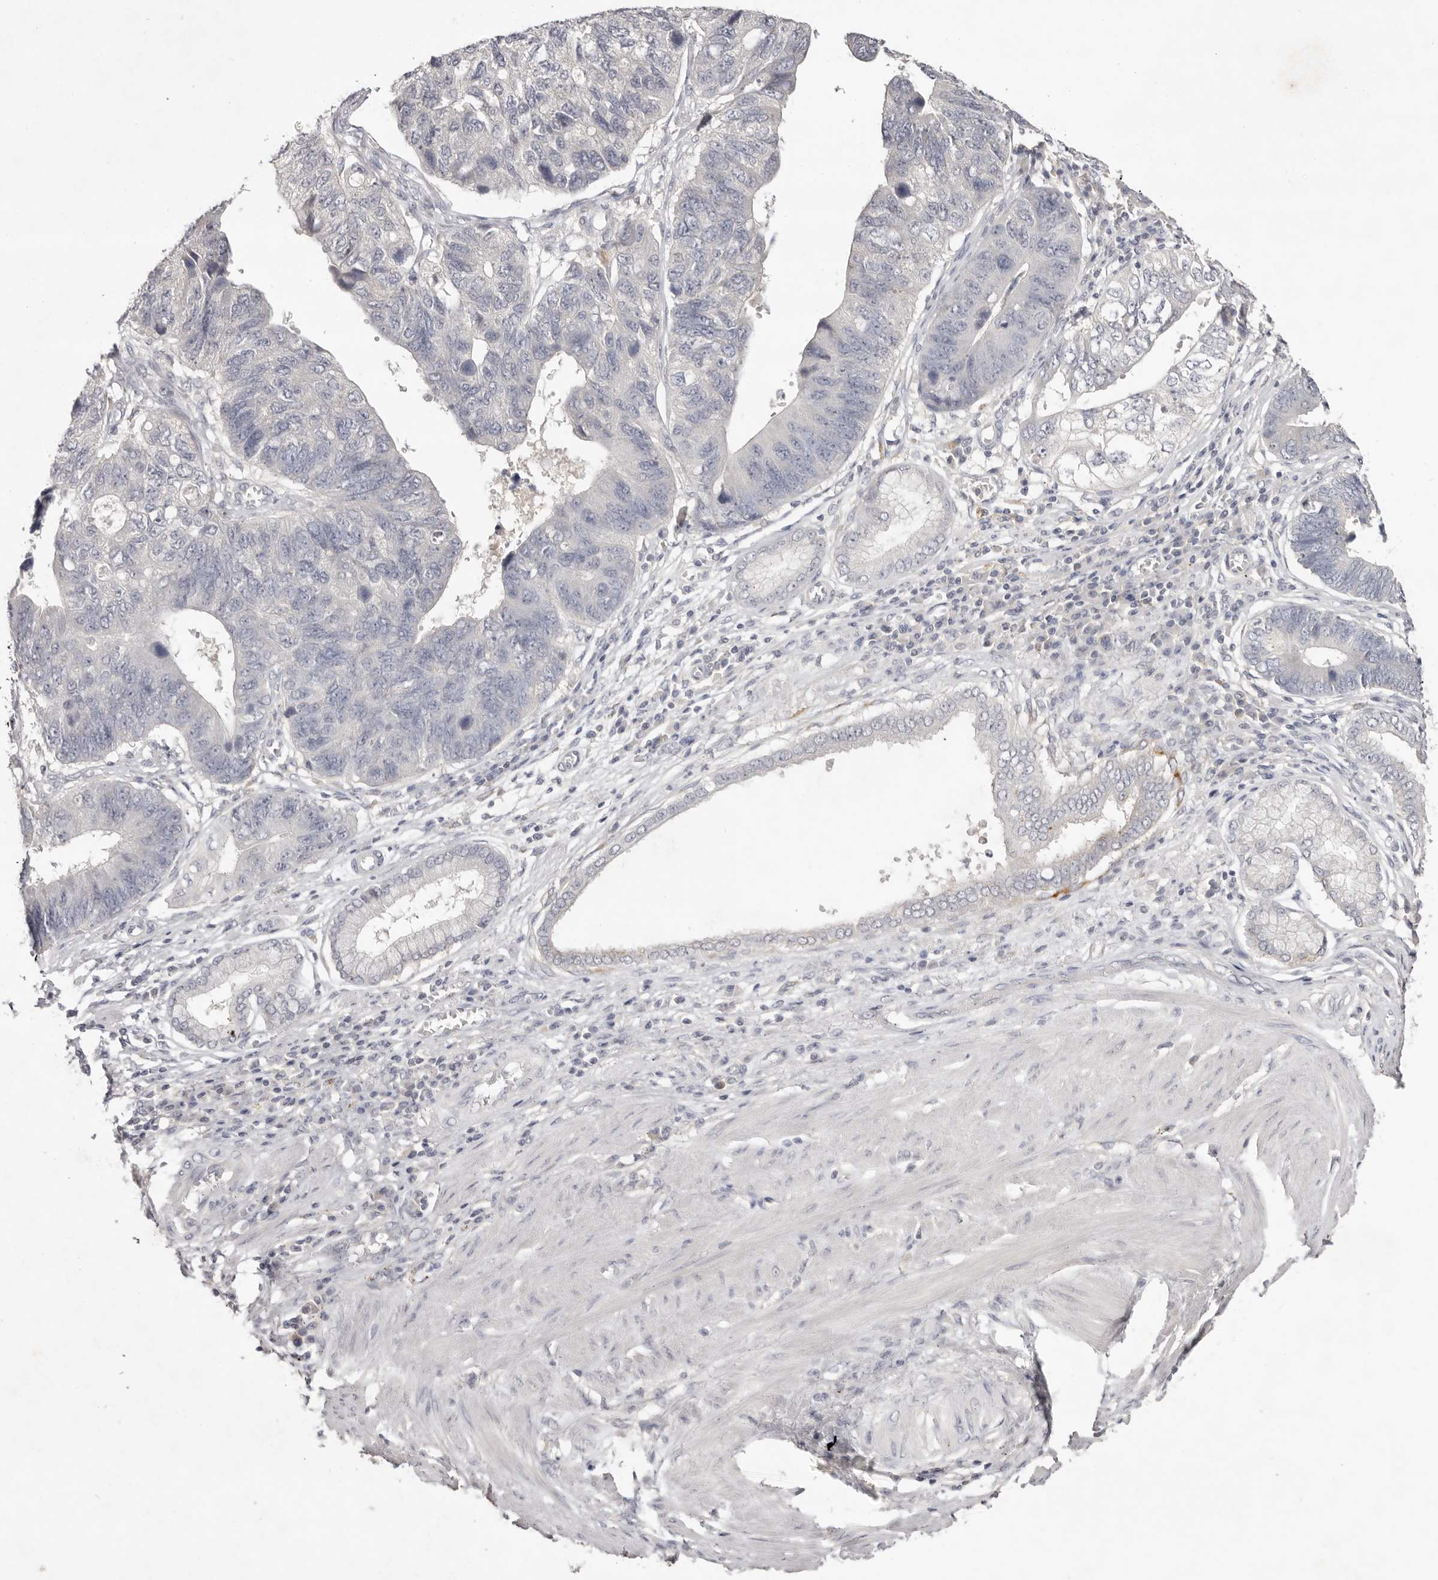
{"staining": {"intensity": "negative", "quantity": "none", "location": "none"}, "tissue": "stomach cancer", "cell_type": "Tumor cells", "image_type": "cancer", "snomed": [{"axis": "morphology", "description": "Adenocarcinoma, NOS"}, {"axis": "topography", "description": "Stomach"}], "caption": "This is a micrograph of immunohistochemistry staining of stomach cancer, which shows no positivity in tumor cells.", "gene": "SCUBE2", "patient": {"sex": "male", "age": 59}}